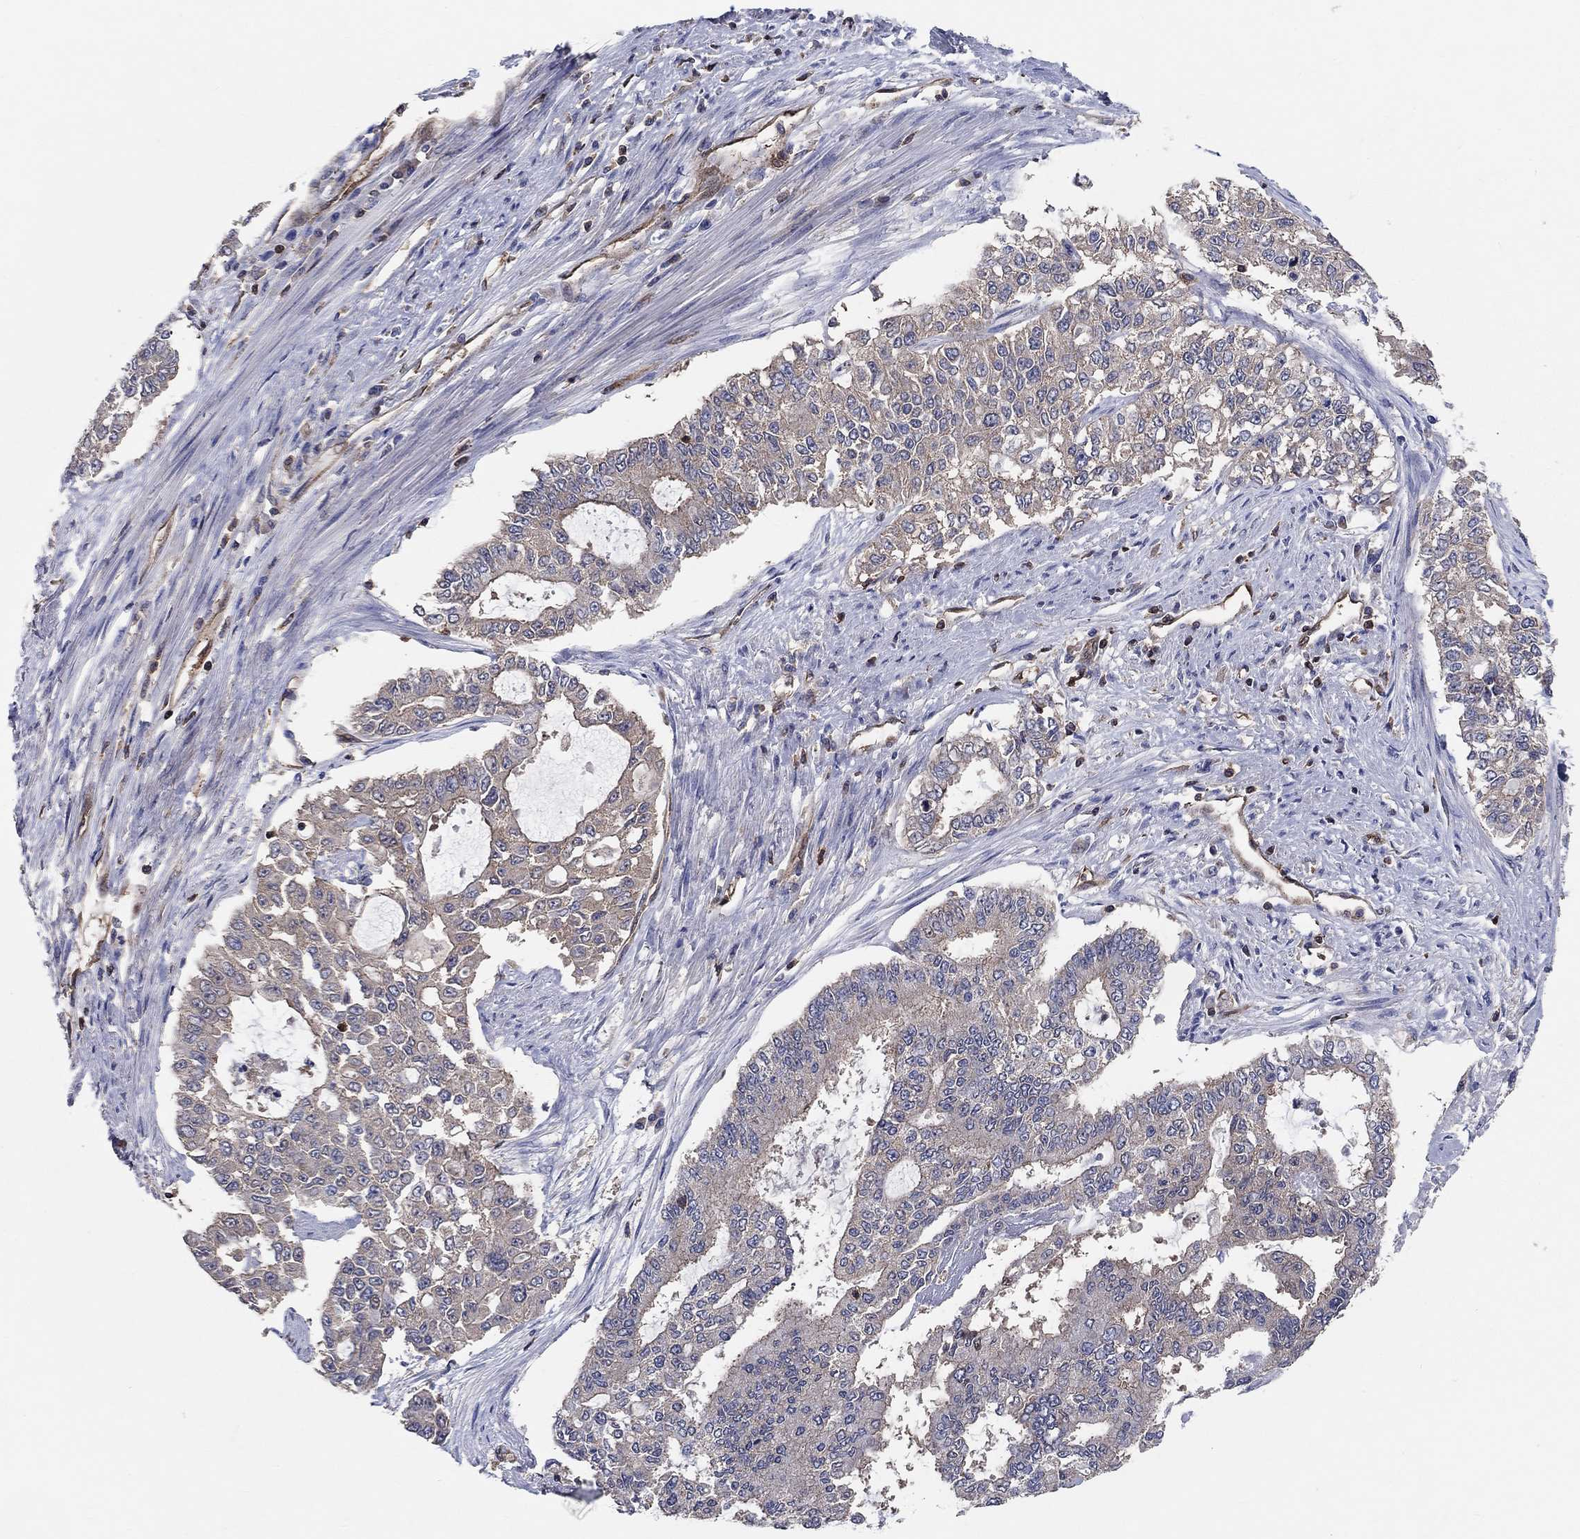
{"staining": {"intensity": "weak", "quantity": "<25%", "location": "cytoplasmic/membranous"}, "tissue": "endometrial cancer", "cell_type": "Tumor cells", "image_type": "cancer", "snomed": [{"axis": "morphology", "description": "Adenocarcinoma, NOS"}, {"axis": "topography", "description": "Uterus"}], "caption": "Photomicrograph shows no significant protein positivity in tumor cells of endometrial adenocarcinoma. Brightfield microscopy of immunohistochemistry stained with DAB (brown) and hematoxylin (blue), captured at high magnification.", "gene": "AGFG2", "patient": {"sex": "female", "age": 59}}